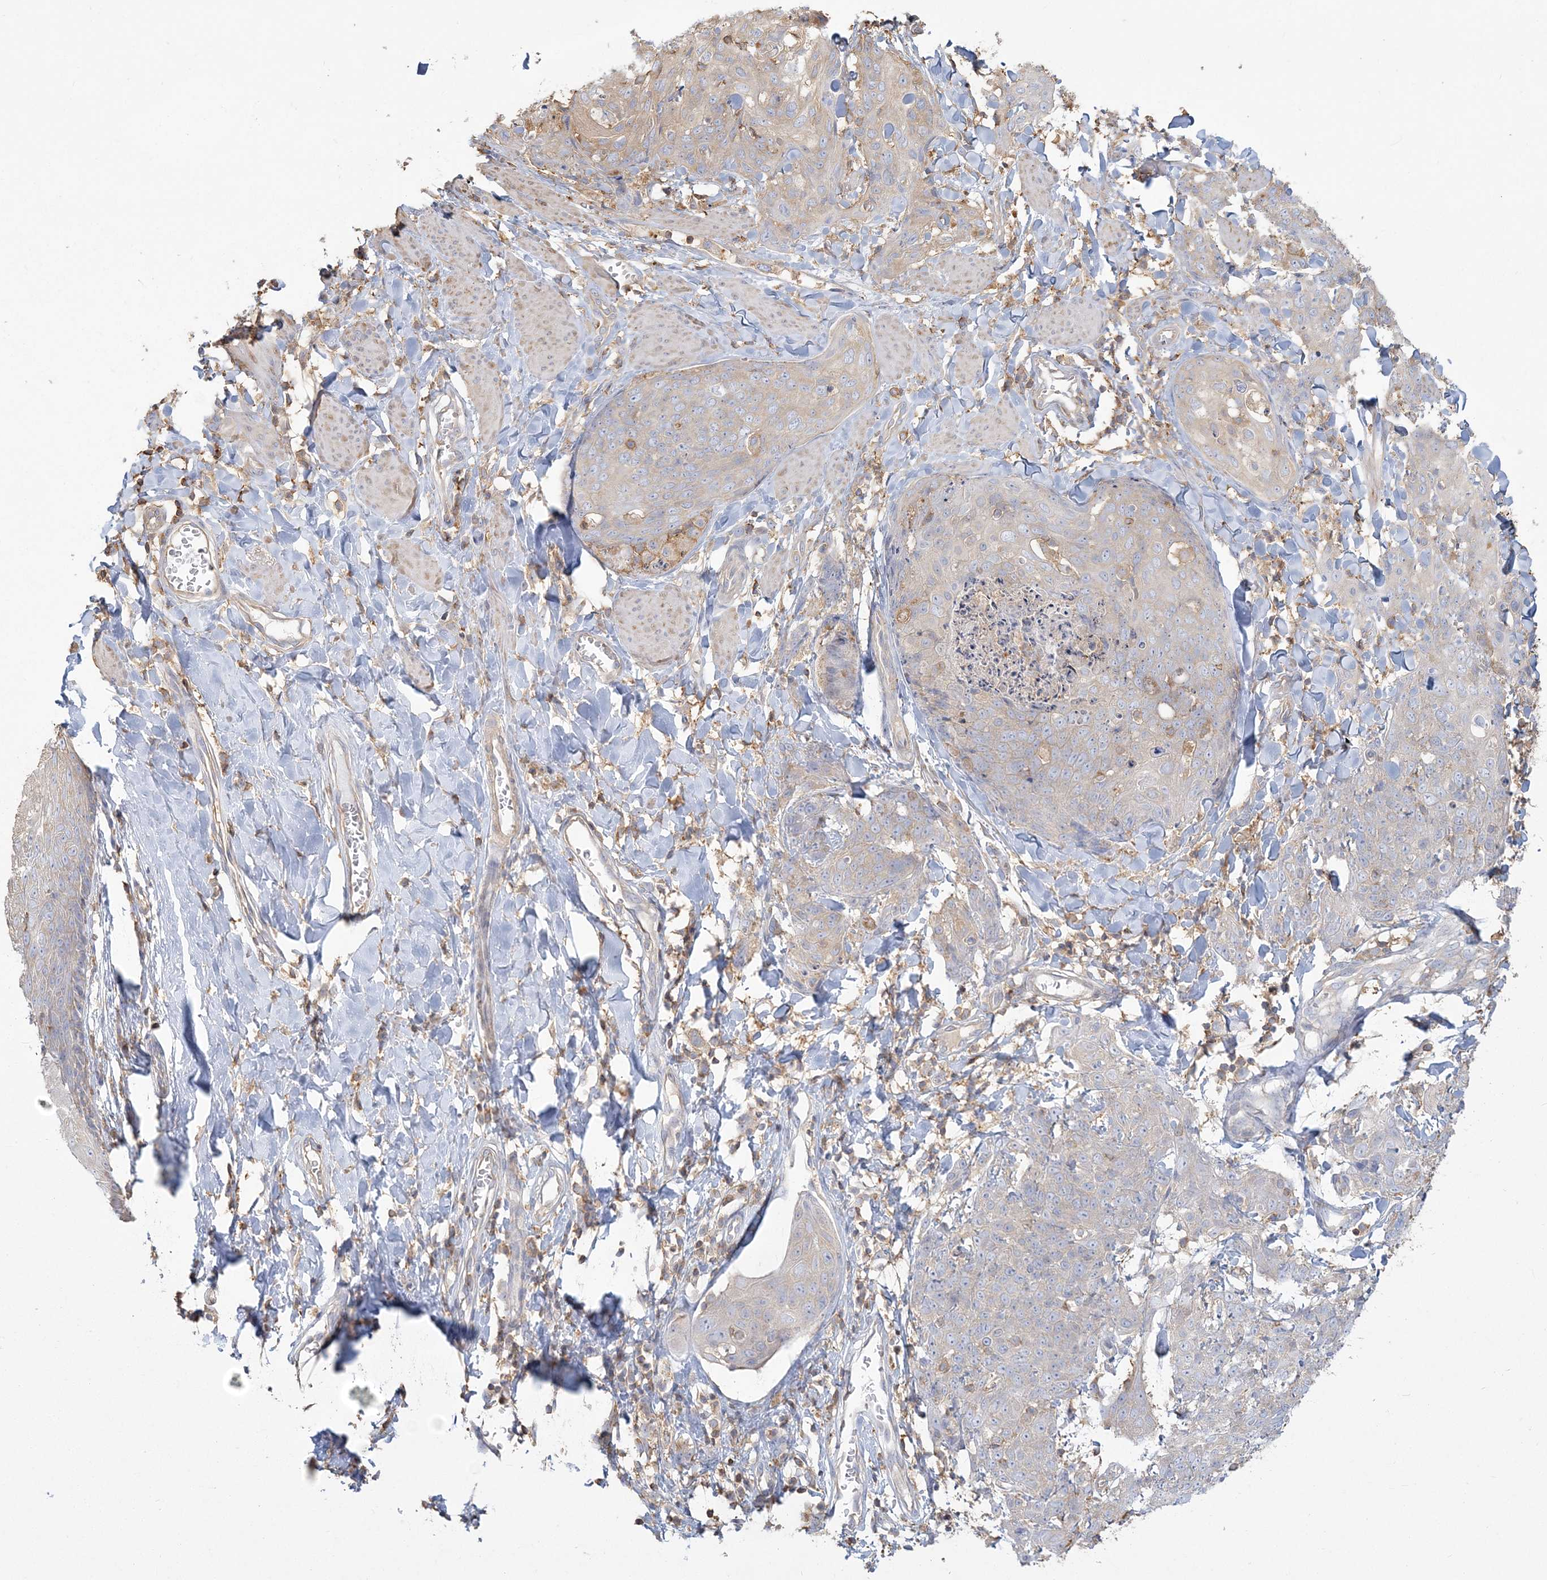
{"staining": {"intensity": "weak", "quantity": "<25%", "location": "cytoplasmic/membranous"}, "tissue": "skin cancer", "cell_type": "Tumor cells", "image_type": "cancer", "snomed": [{"axis": "morphology", "description": "Squamous cell carcinoma, NOS"}, {"axis": "topography", "description": "Skin"}, {"axis": "topography", "description": "Vulva"}], "caption": "The micrograph shows no staining of tumor cells in skin cancer.", "gene": "ANKS1A", "patient": {"sex": "female", "age": 85}}